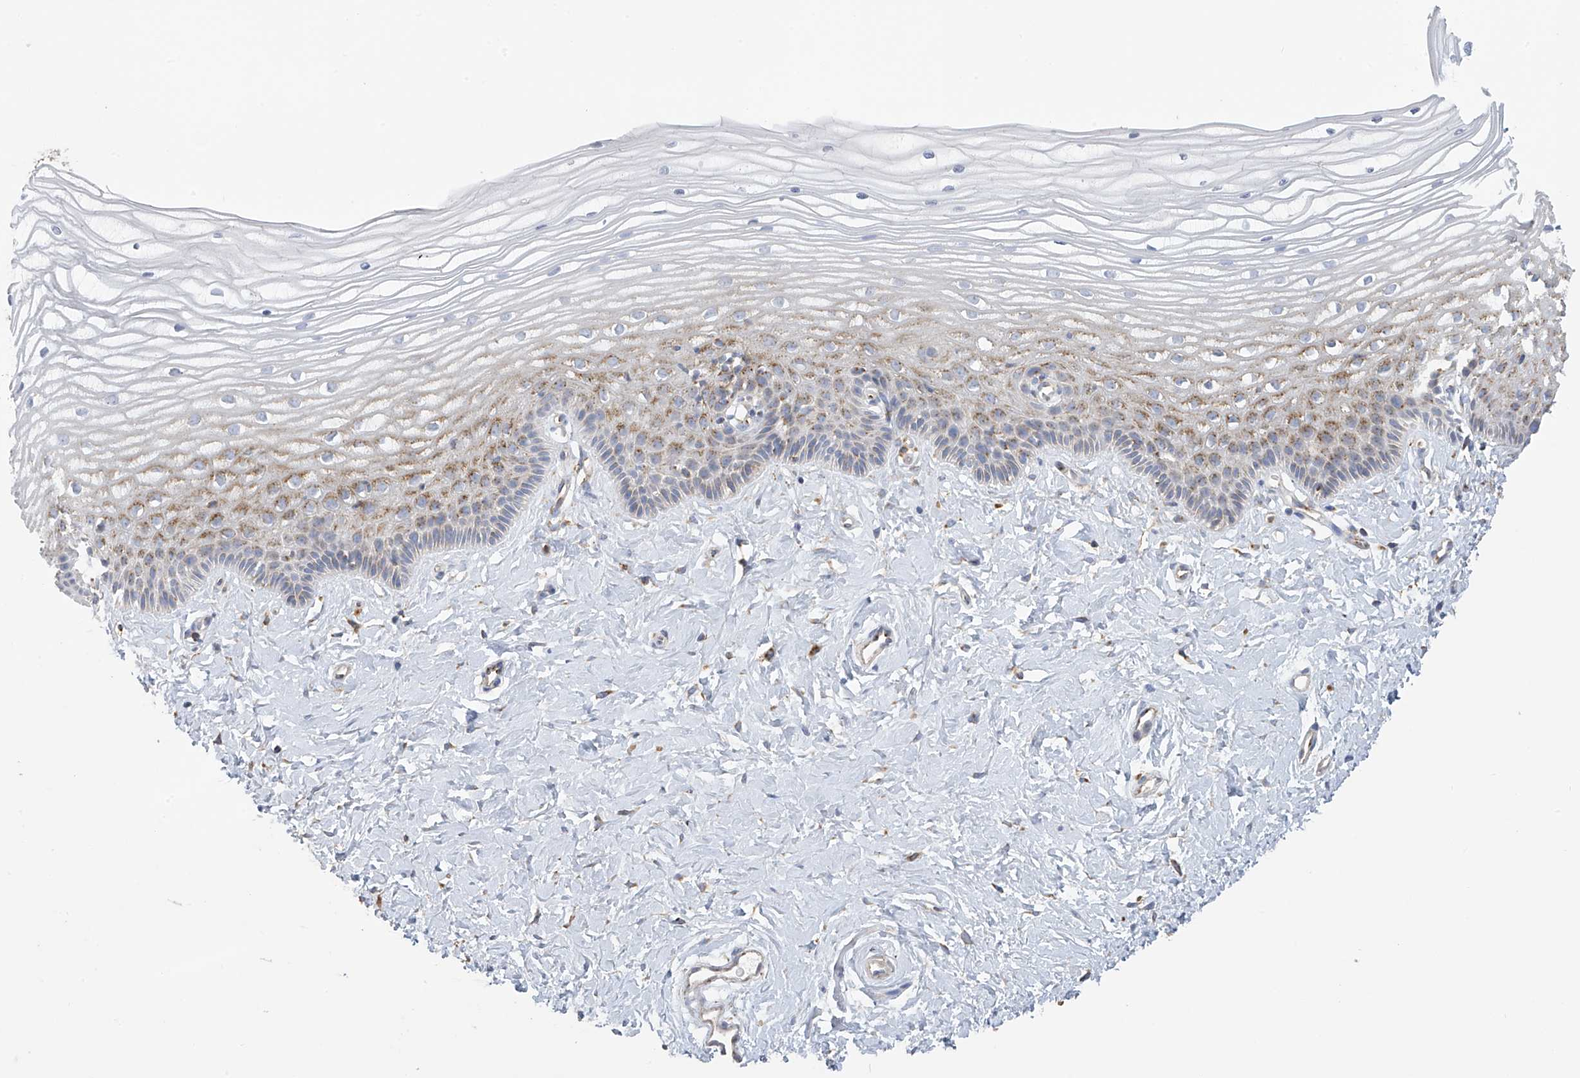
{"staining": {"intensity": "moderate", "quantity": "25%-75%", "location": "cytoplasmic/membranous"}, "tissue": "vagina", "cell_type": "Squamous epithelial cells", "image_type": "normal", "snomed": [{"axis": "morphology", "description": "Normal tissue, NOS"}, {"axis": "topography", "description": "Vagina"}, {"axis": "topography", "description": "Cervix"}], "caption": "High-magnification brightfield microscopy of benign vagina stained with DAB (brown) and counterstained with hematoxylin (blue). squamous epithelial cells exhibit moderate cytoplasmic/membranous expression is seen in about25%-75% of cells.", "gene": "ITM2B", "patient": {"sex": "female", "age": 40}}